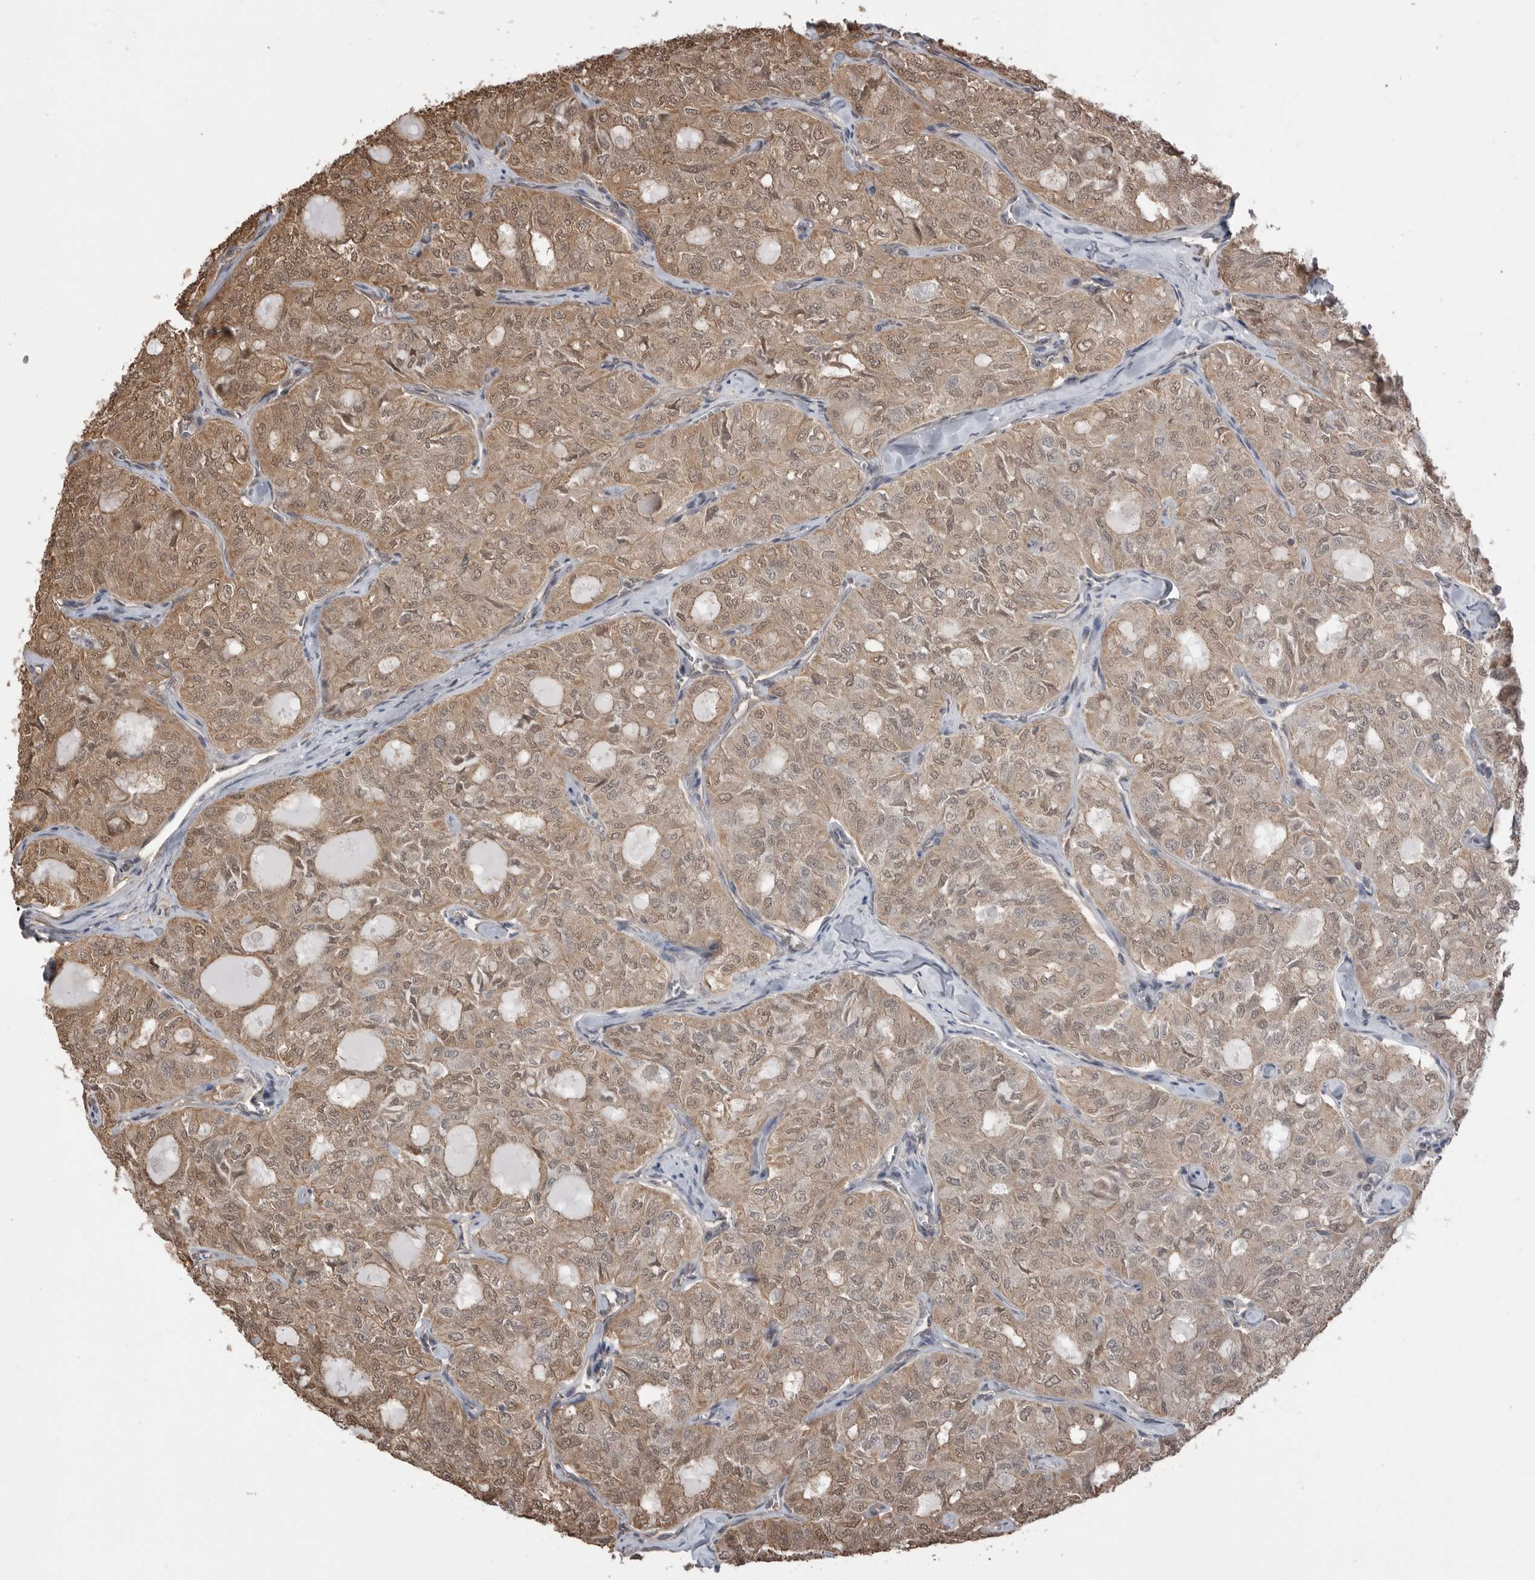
{"staining": {"intensity": "weak", "quantity": ">75%", "location": "cytoplasmic/membranous,nuclear"}, "tissue": "thyroid cancer", "cell_type": "Tumor cells", "image_type": "cancer", "snomed": [{"axis": "morphology", "description": "Follicular adenoma carcinoma, NOS"}, {"axis": "topography", "description": "Thyroid gland"}], "caption": "A photomicrograph of thyroid cancer (follicular adenoma carcinoma) stained for a protein demonstrates weak cytoplasmic/membranous and nuclear brown staining in tumor cells. The protein is stained brown, and the nuclei are stained in blue (DAB IHC with brightfield microscopy, high magnification).", "gene": "PEAK1", "patient": {"sex": "male", "age": 75}}